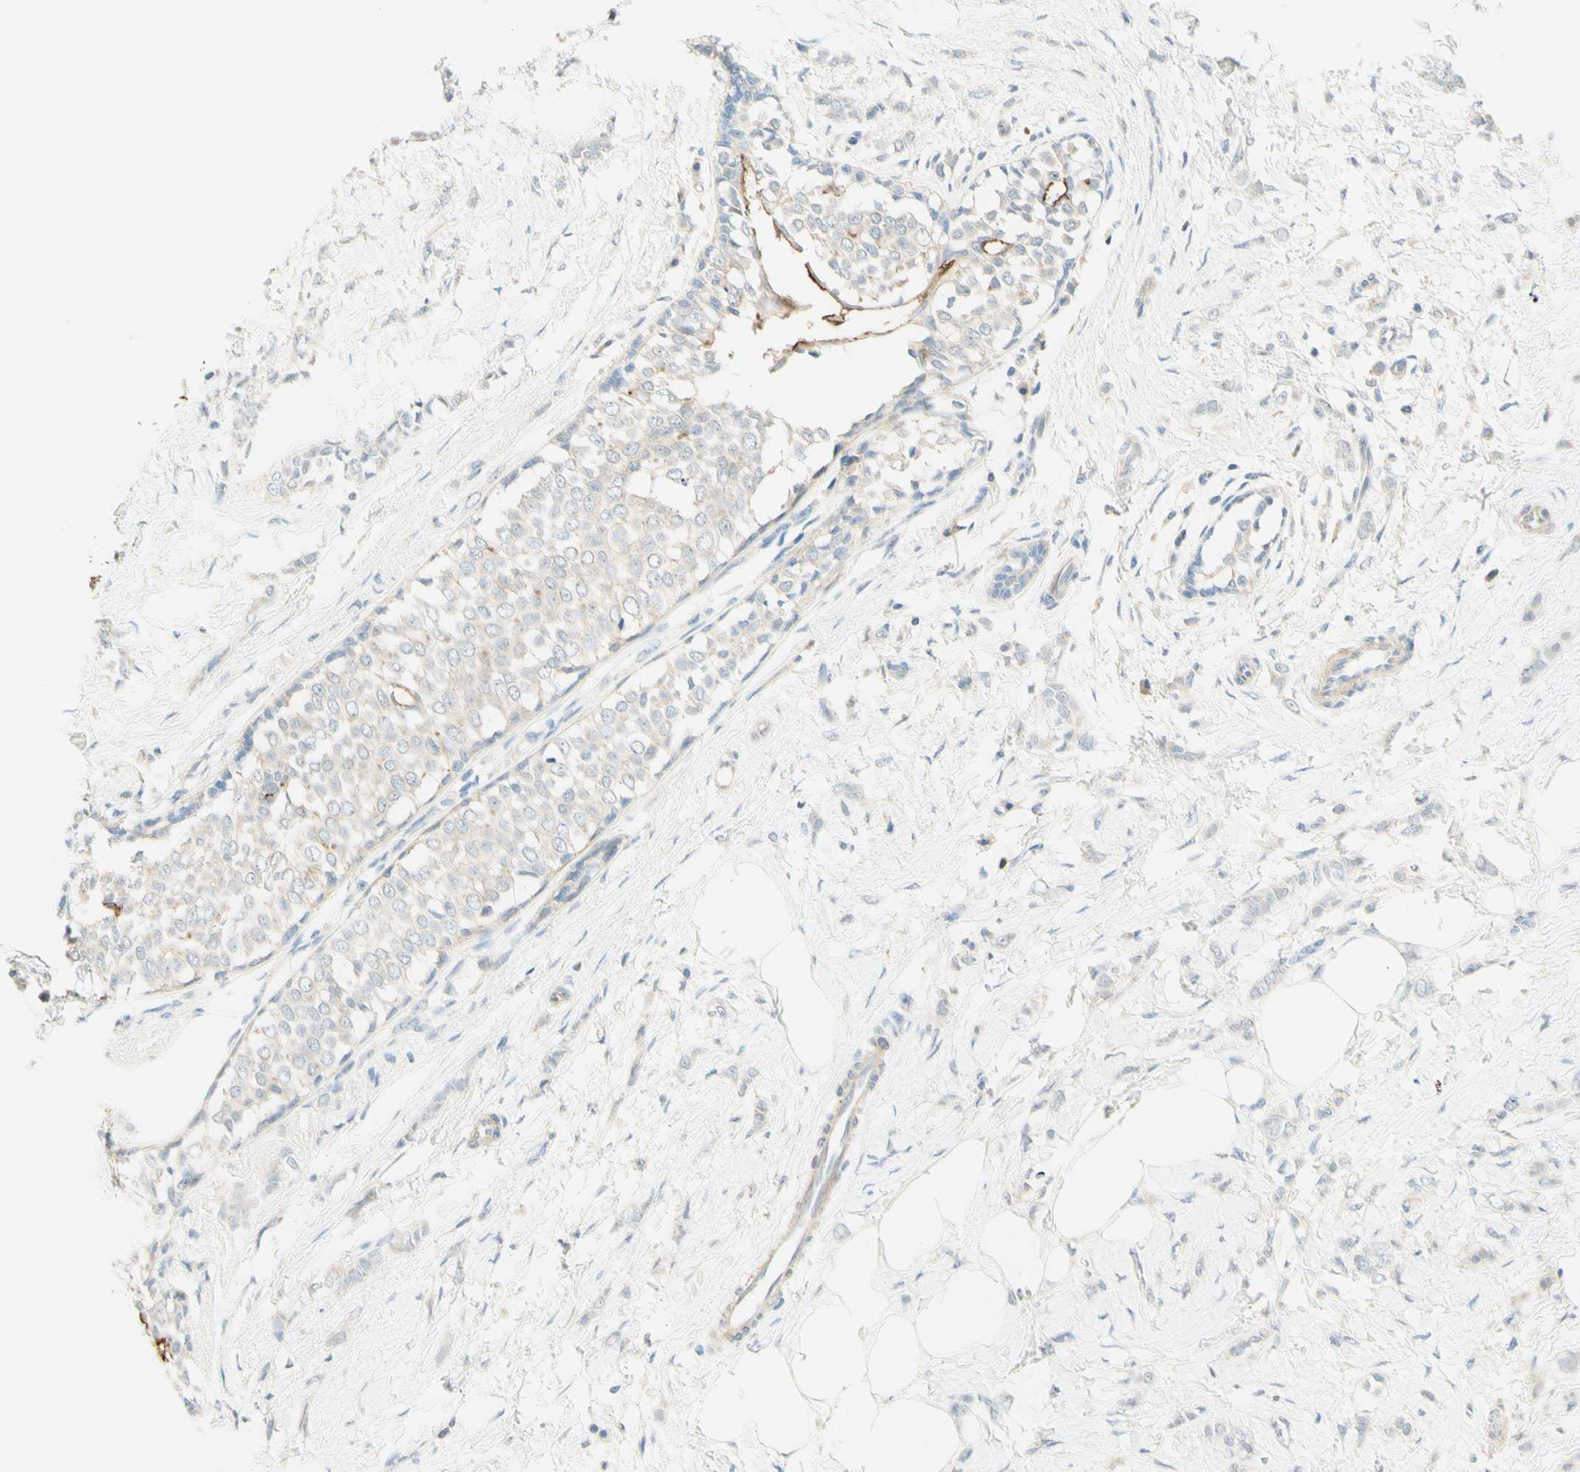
{"staining": {"intensity": "weak", "quantity": "<25%", "location": "cytoplasmic/membranous"}, "tissue": "breast cancer", "cell_type": "Tumor cells", "image_type": "cancer", "snomed": [{"axis": "morphology", "description": "Lobular carcinoma, in situ"}, {"axis": "morphology", "description": "Lobular carcinoma"}, {"axis": "topography", "description": "Breast"}], "caption": "IHC histopathology image of neoplastic tissue: breast lobular carcinoma stained with DAB (3,3'-diaminobenzidine) reveals no significant protein staining in tumor cells.", "gene": "PROM1", "patient": {"sex": "female", "age": 41}}